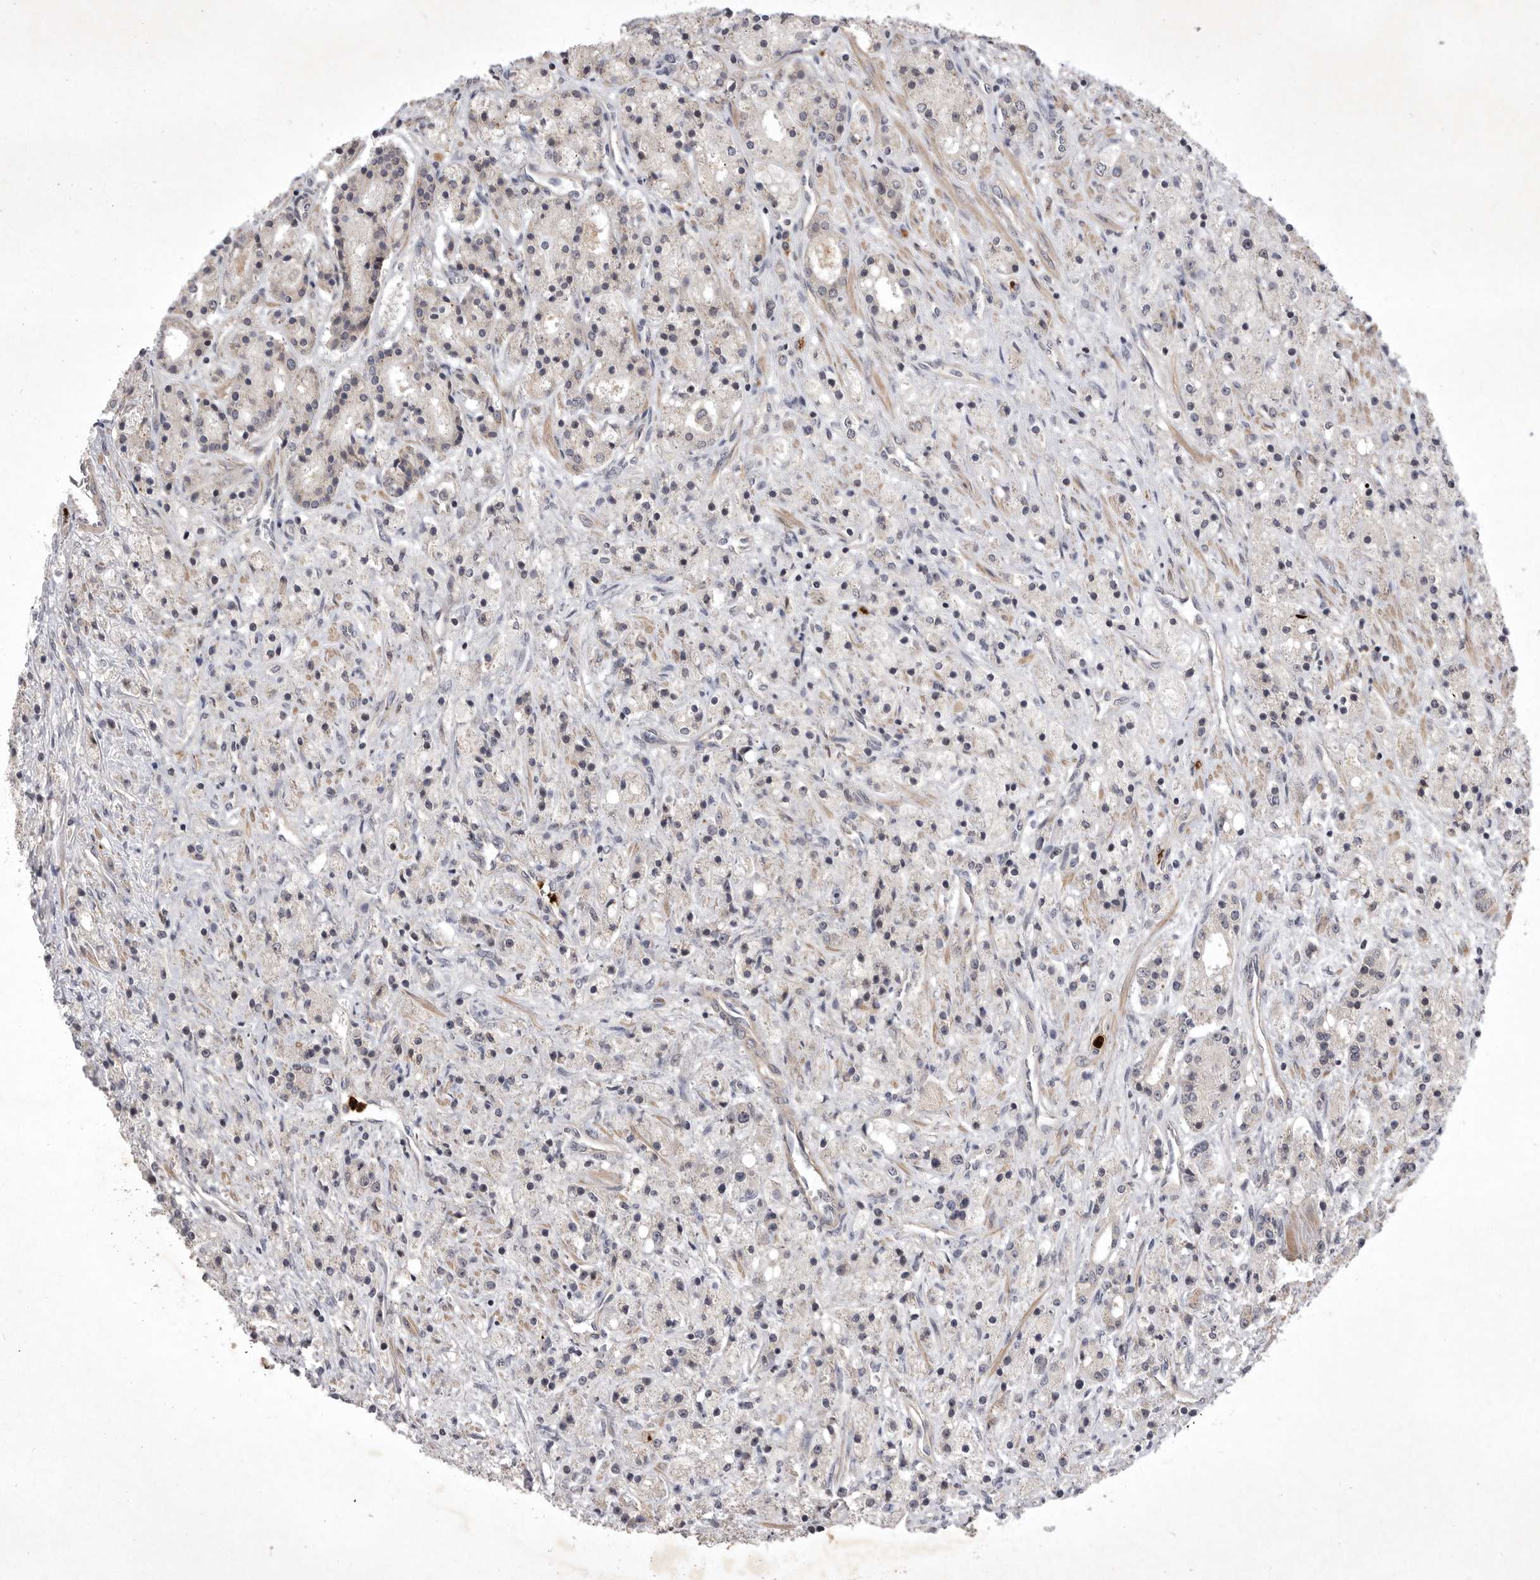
{"staining": {"intensity": "negative", "quantity": "none", "location": "none"}, "tissue": "prostate cancer", "cell_type": "Tumor cells", "image_type": "cancer", "snomed": [{"axis": "morphology", "description": "Adenocarcinoma, High grade"}, {"axis": "topography", "description": "Prostate"}], "caption": "Prostate cancer (adenocarcinoma (high-grade)) was stained to show a protein in brown. There is no significant positivity in tumor cells.", "gene": "UBE3D", "patient": {"sex": "male", "age": 60}}